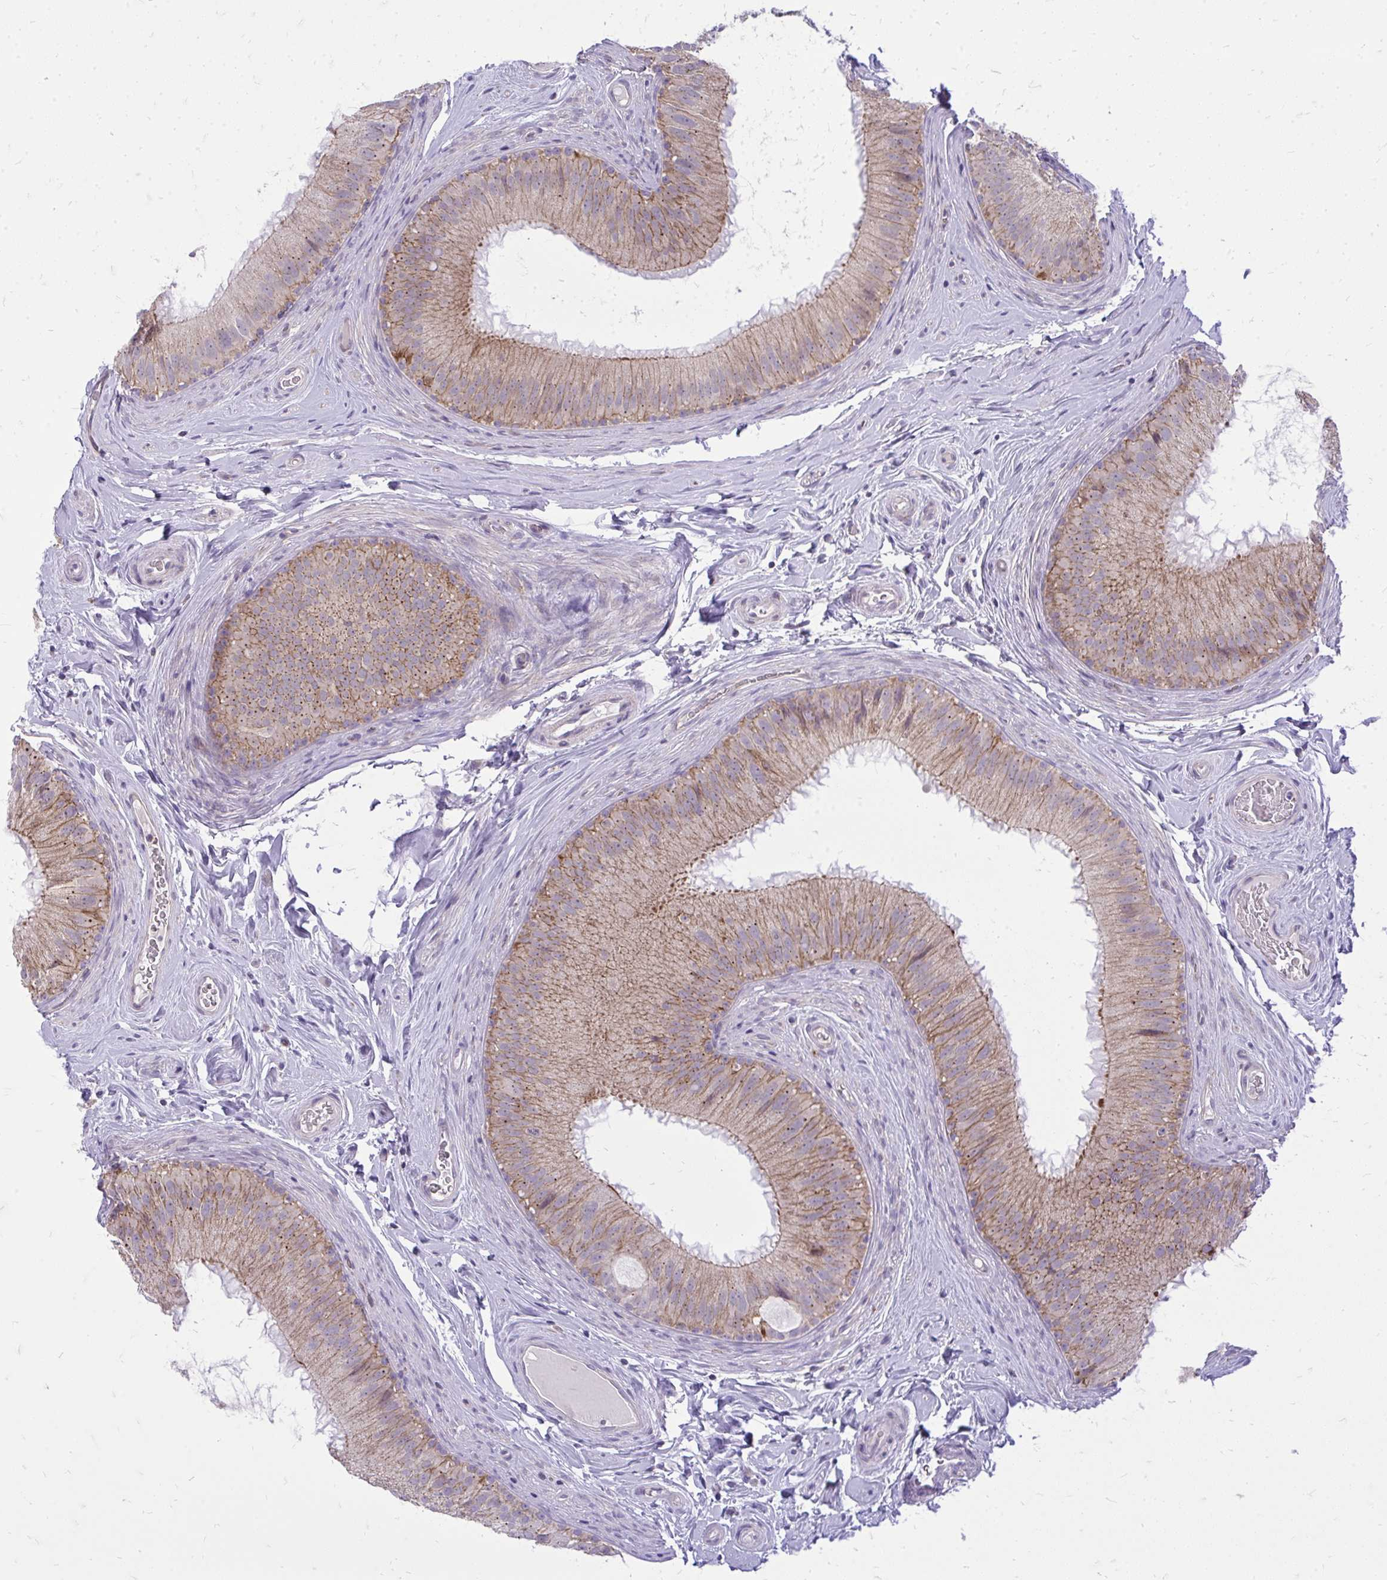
{"staining": {"intensity": "moderate", "quantity": ">75%", "location": "cytoplasmic/membranous"}, "tissue": "epididymis", "cell_type": "Glandular cells", "image_type": "normal", "snomed": [{"axis": "morphology", "description": "Normal tissue, NOS"}, {"axis": "topography", "description": "Epididymis"}], "caption": "DAB immunohistochemical staining of normal epididymis shows moderate cytoplasmic/membranous protein expression in about >75% of glandular cells.", "gene": "SPTBN2", "patient": {"sex": "male", "age": 44}}